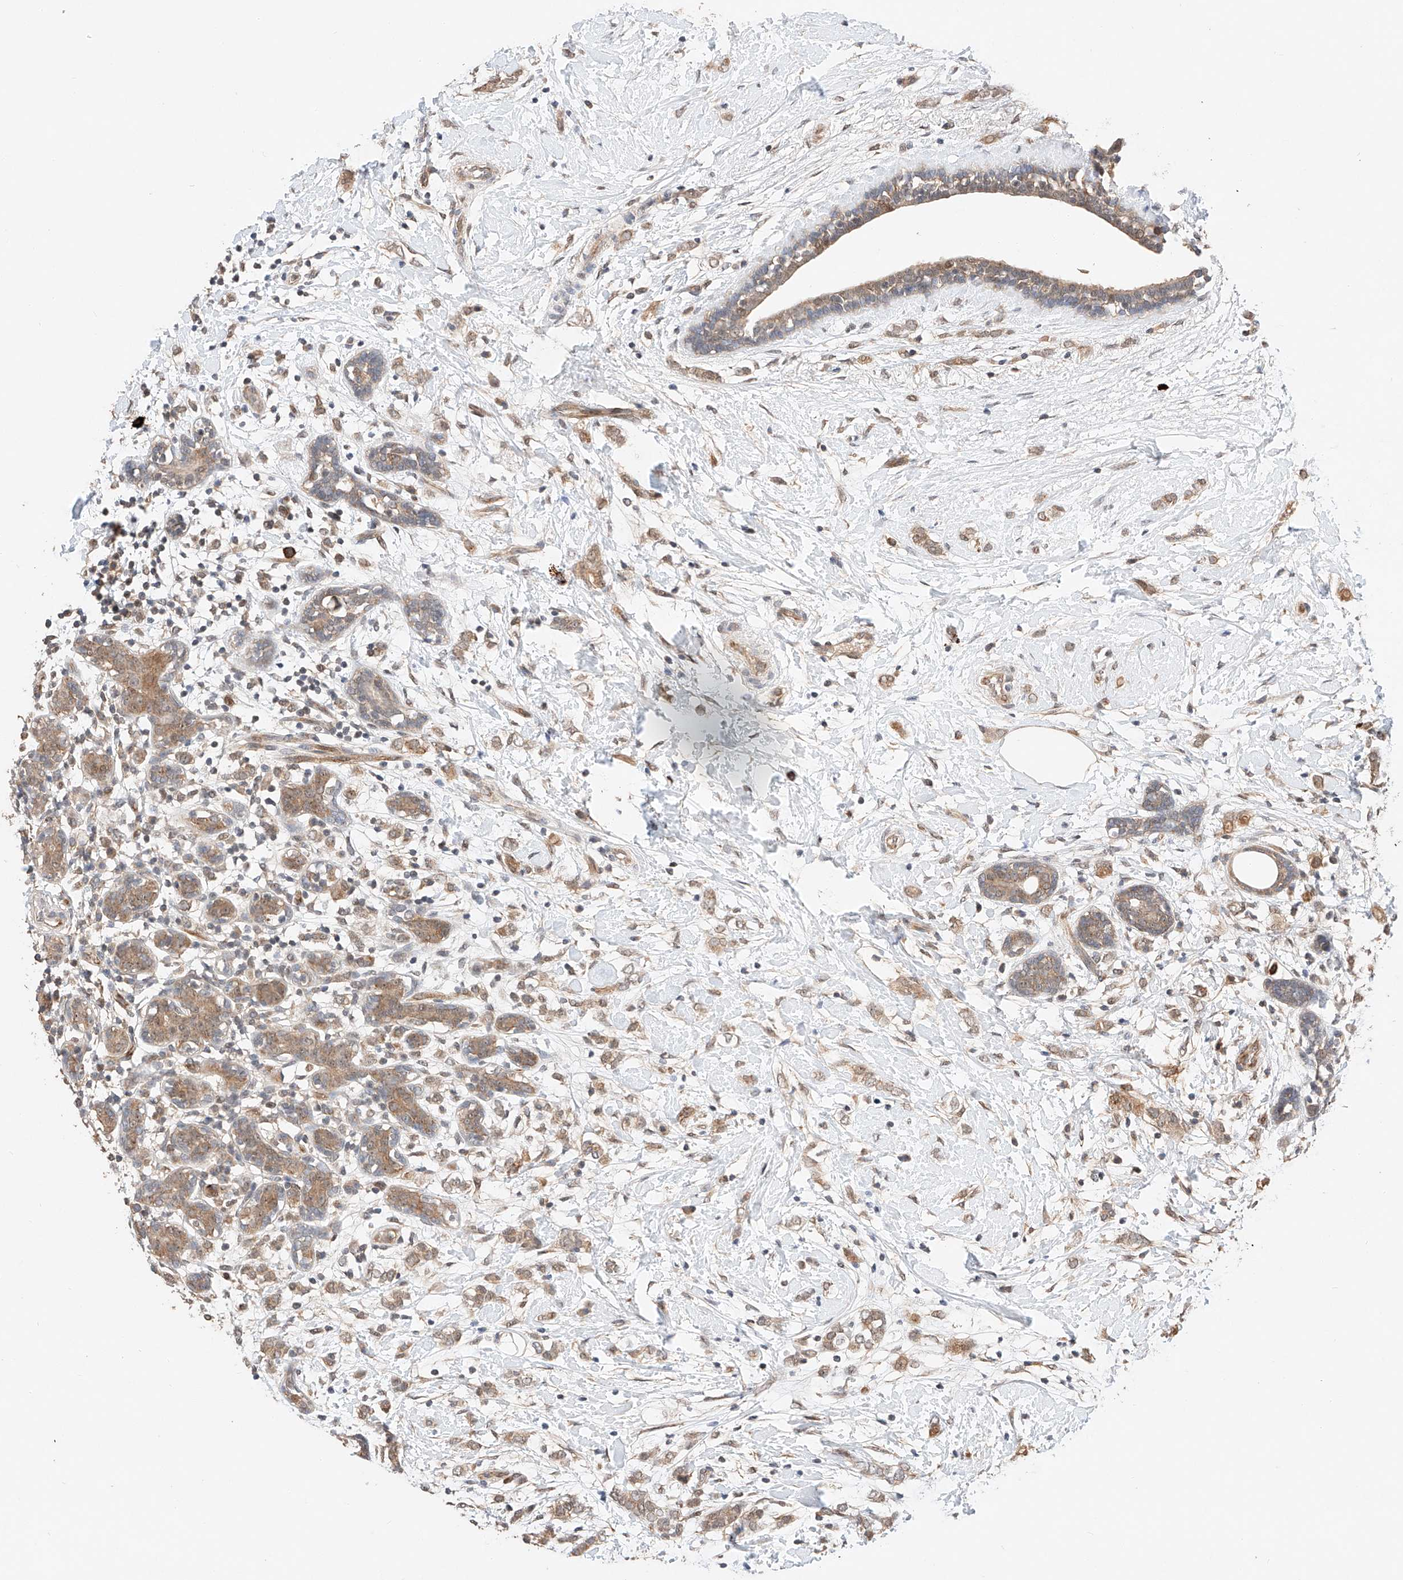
{"staining": {"intensity": "moderate", "quantity": ">75%", "location": "cytoplasmic/membranous"}, "tissue": "breast cancer", "cell_type": "Tumor cells", "image_type": "cancer", "snomed": [{"axis": "morphology", "description": "Normal tissue, NOS"}, {"axis": "morphology", "description": "Lobular carcinoma"}, {"axis": "topography", "description": "Breast"}], "caption": "A photomicrograph of breast cancer stained for a protein reveals moderate cytoplasmic/membranous brown staining in tumor cells.", "gene": "RAB23", "patient": {"sex": "female", "age": 47}}